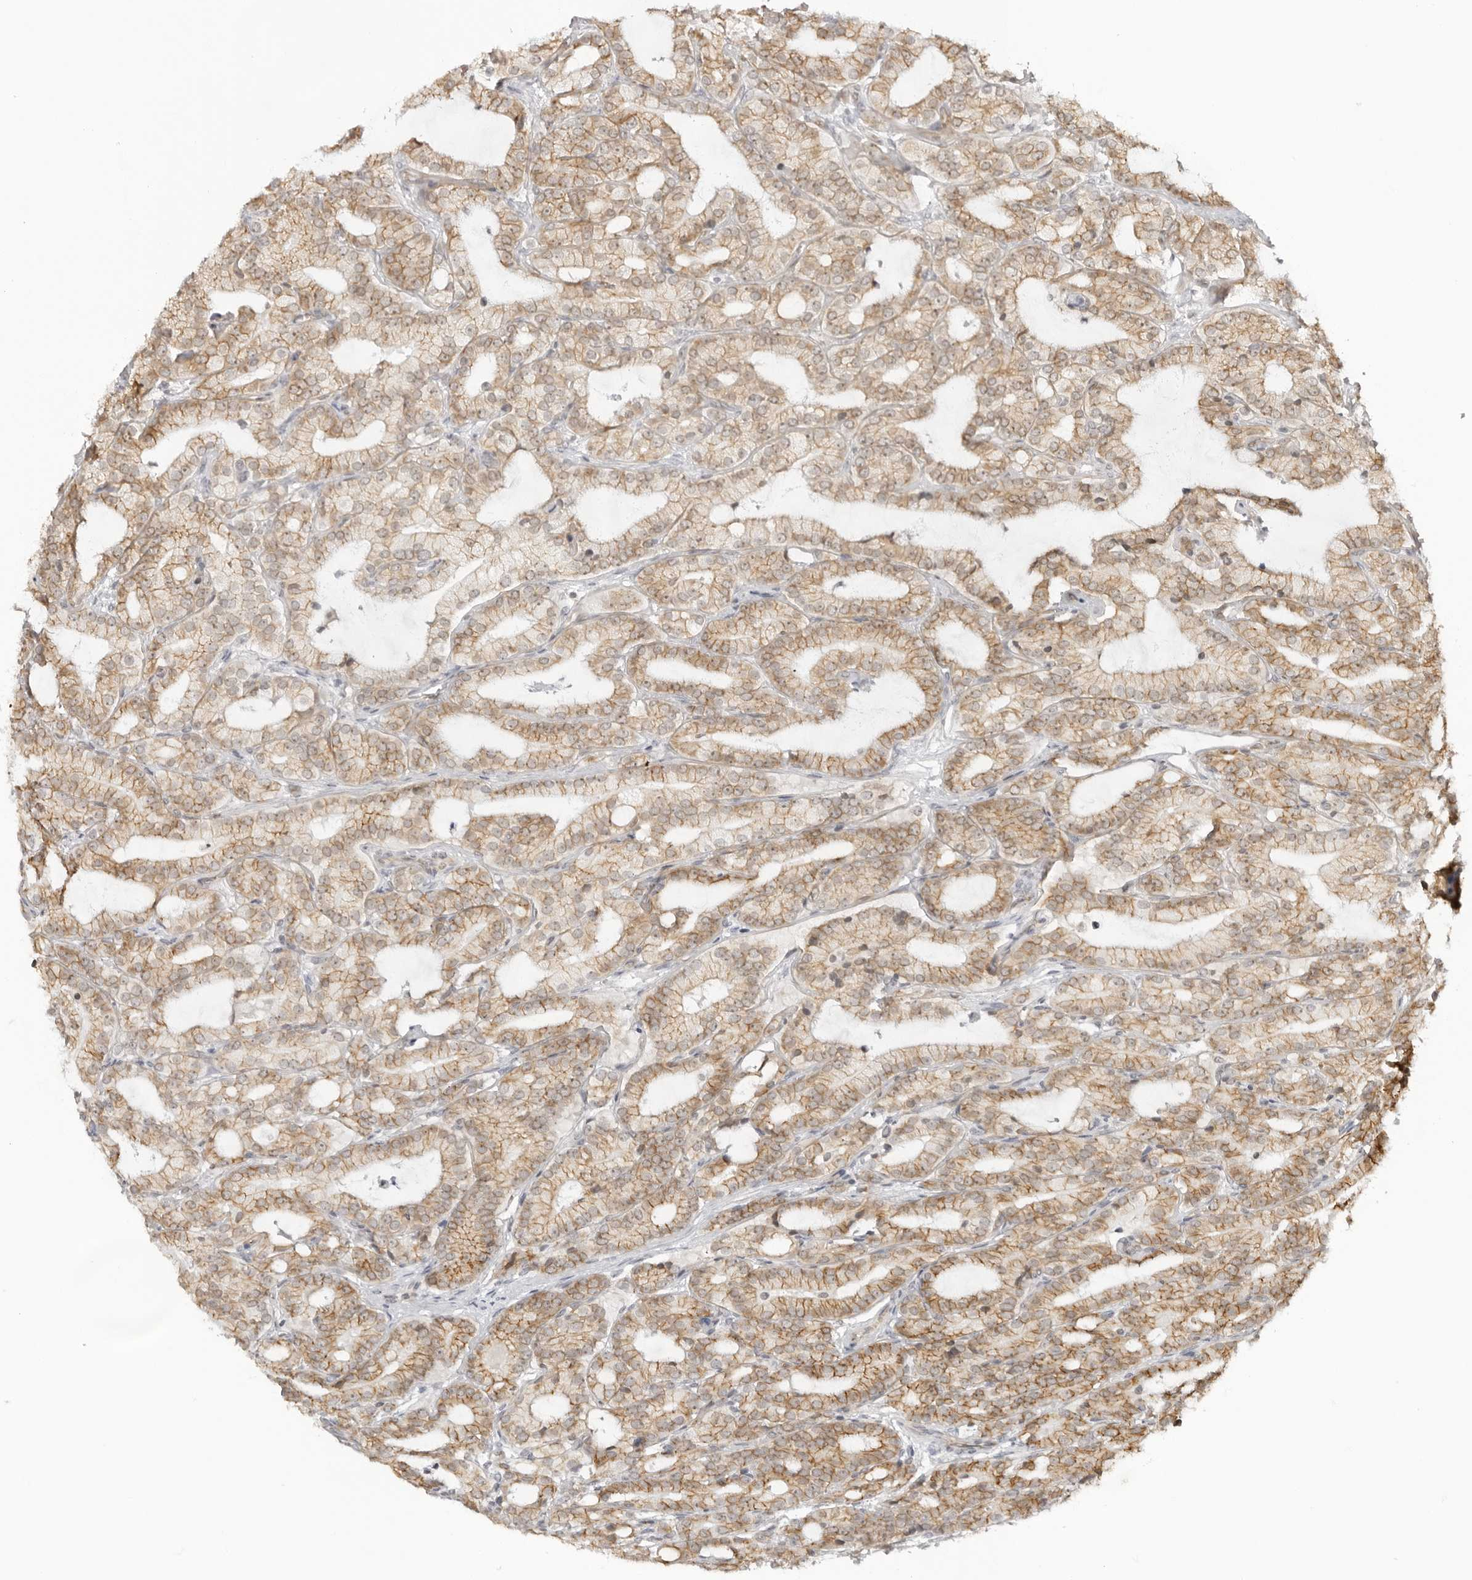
{"staining": {"intensity": "moderate", "quantity": ">75%", "location": "cytoplasmic/membranous"}, "tissue": "prostate cancer", "cell_type": "Tumor cells", "image_type": "cancer", "snomed": [{"axis": "morphology", "description": "Adenocarcinoma, High grade"}, {"axis": "topography", "description": "Prostate"}], "caption": "Human prostate cancer stained with a protein marker shows moderate staining in tumor cells.", "gene": "TRAPPC3", "patient": {"sex": "male", "age": 57}}